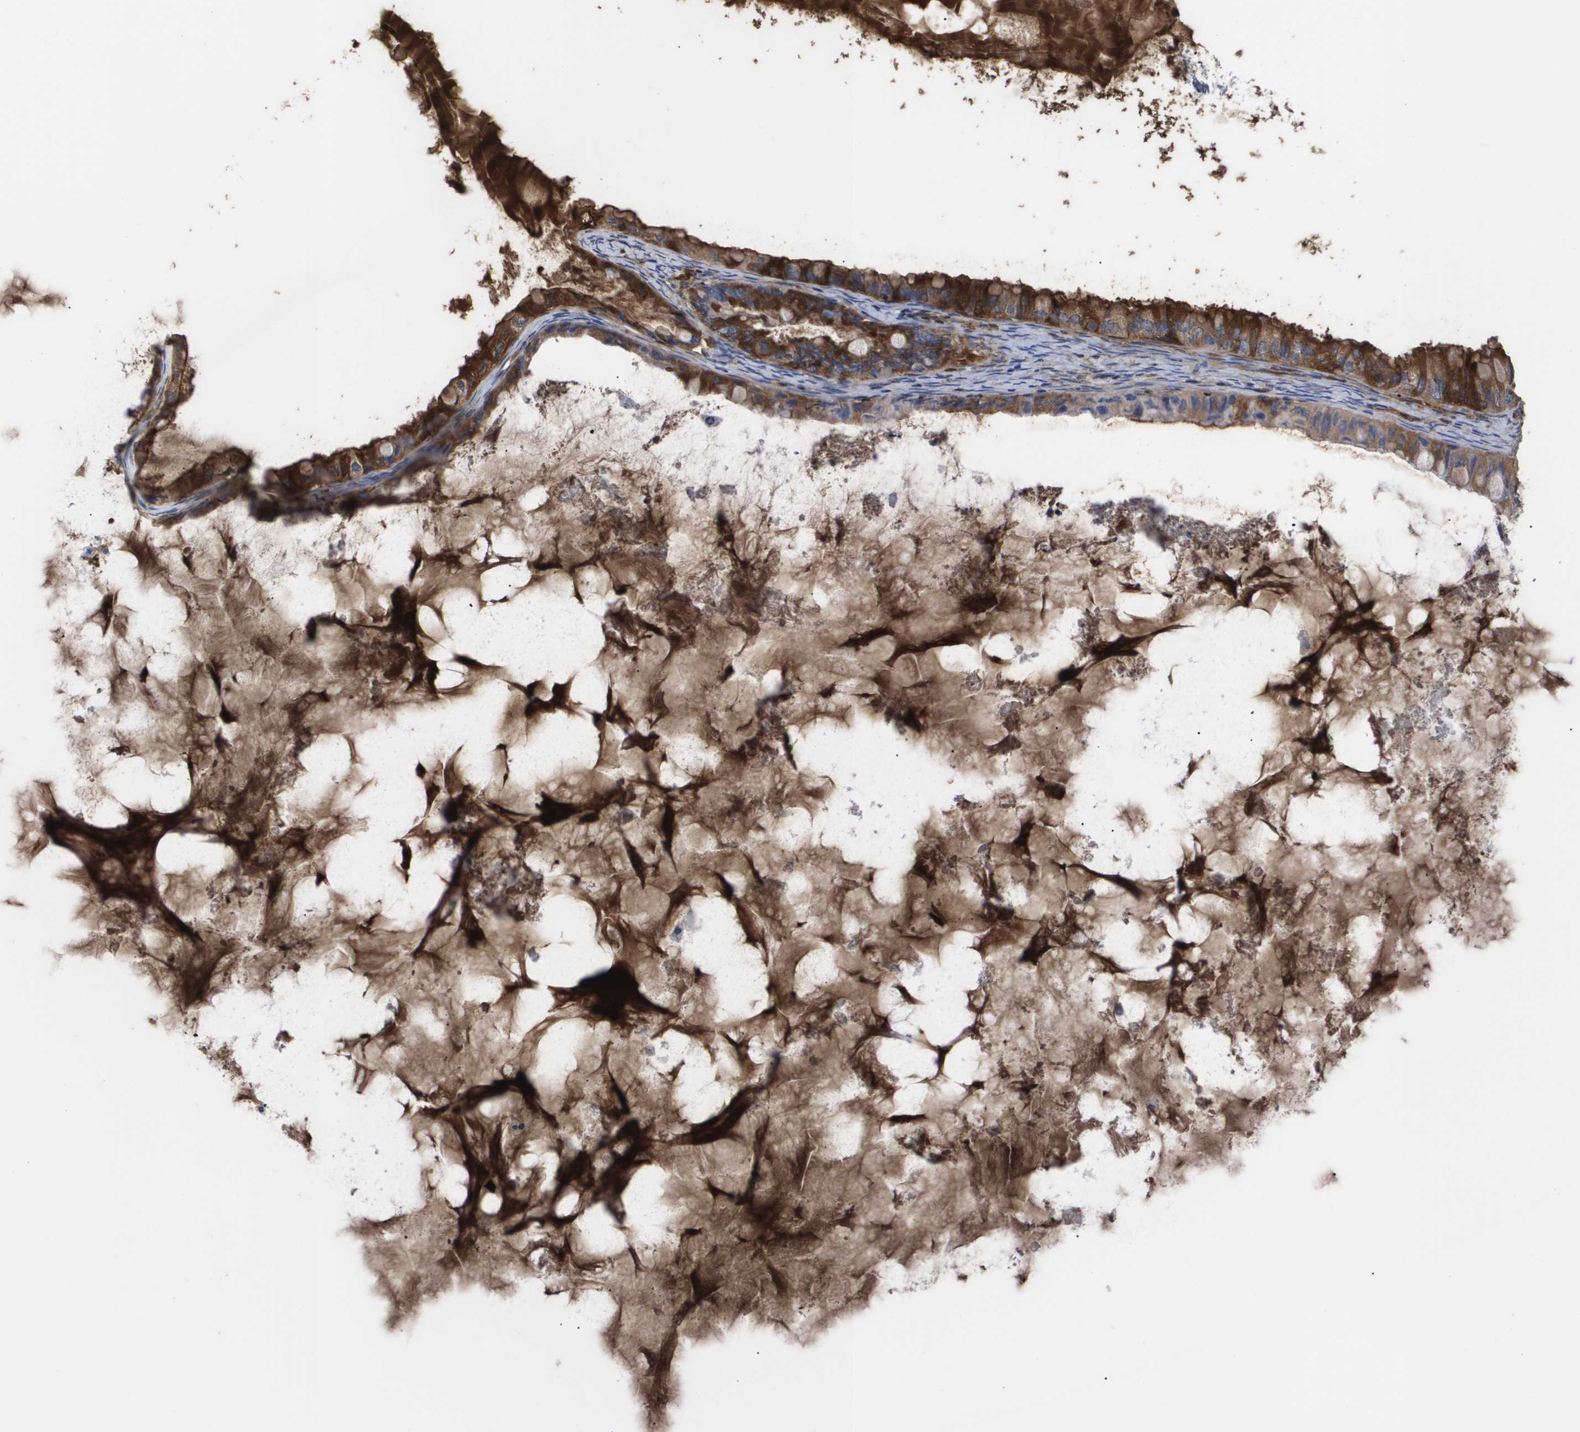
{"staining": {"intensity": "moderate", "quantity": ">75%", "location": "cytoplasmic/membranous"}, "tissue": "ovarian cancer", "cell_type": "Tumor cells", "image_type": "cancer", "snomed": [{"axis": "morphology", "description": "Cystadenocarcinoma, mucinous, NOS"}, {"axis": "topography", "description": "Ovary"}], "caption": "An image showing moderate cytoplasmic/membranous staining in approximately >75% of tumor cells in mucinous cystadenocarcinoma (ovarian), as visualized by brown immunohistochemical staining.", "gene": "SERPINA6", "patient": {"sex": "female", "age": 80}}